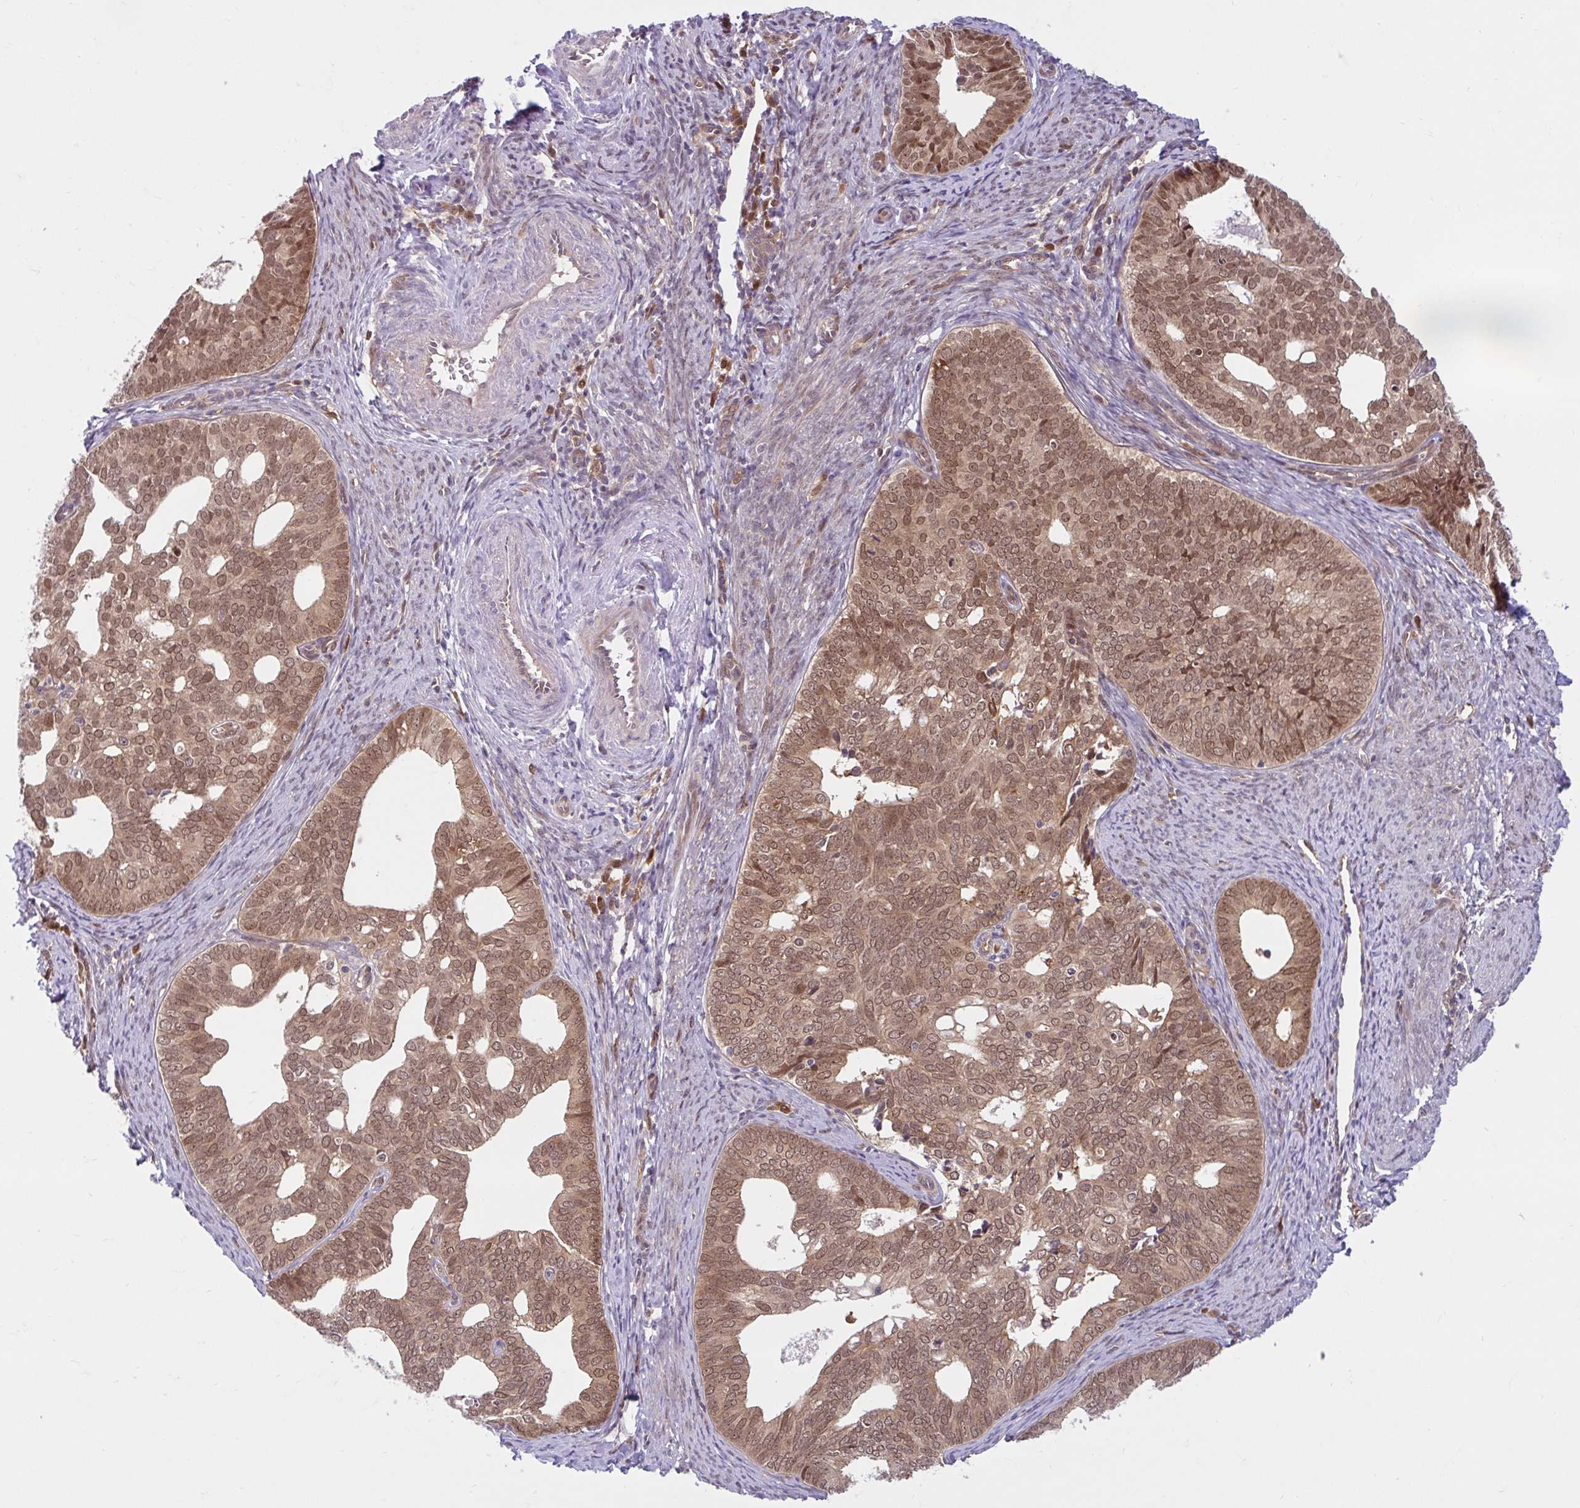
{"staining": {"intensity": "moderate", "quantity": "25%-75%", "location": "cytoplasmic/membranous,nuclear"}, "tissue": "endometrial cancer", "cell_type": "Tumor cells", "image_type": "cancer", "snomed": [{"axis": "morphology", "description": "Adenocarcinoma, NOS"}, {"axis": "topography", "description": "Endometrium"}], "caption": "Moderate cytoplasmic/membranous and nuclear protein positivity is seen in approximately 25%-75% of tumor cells in endometrial adenocarcinoma.", "gene": "HMBS", "patient": {"sex": "female", "age": 75}}